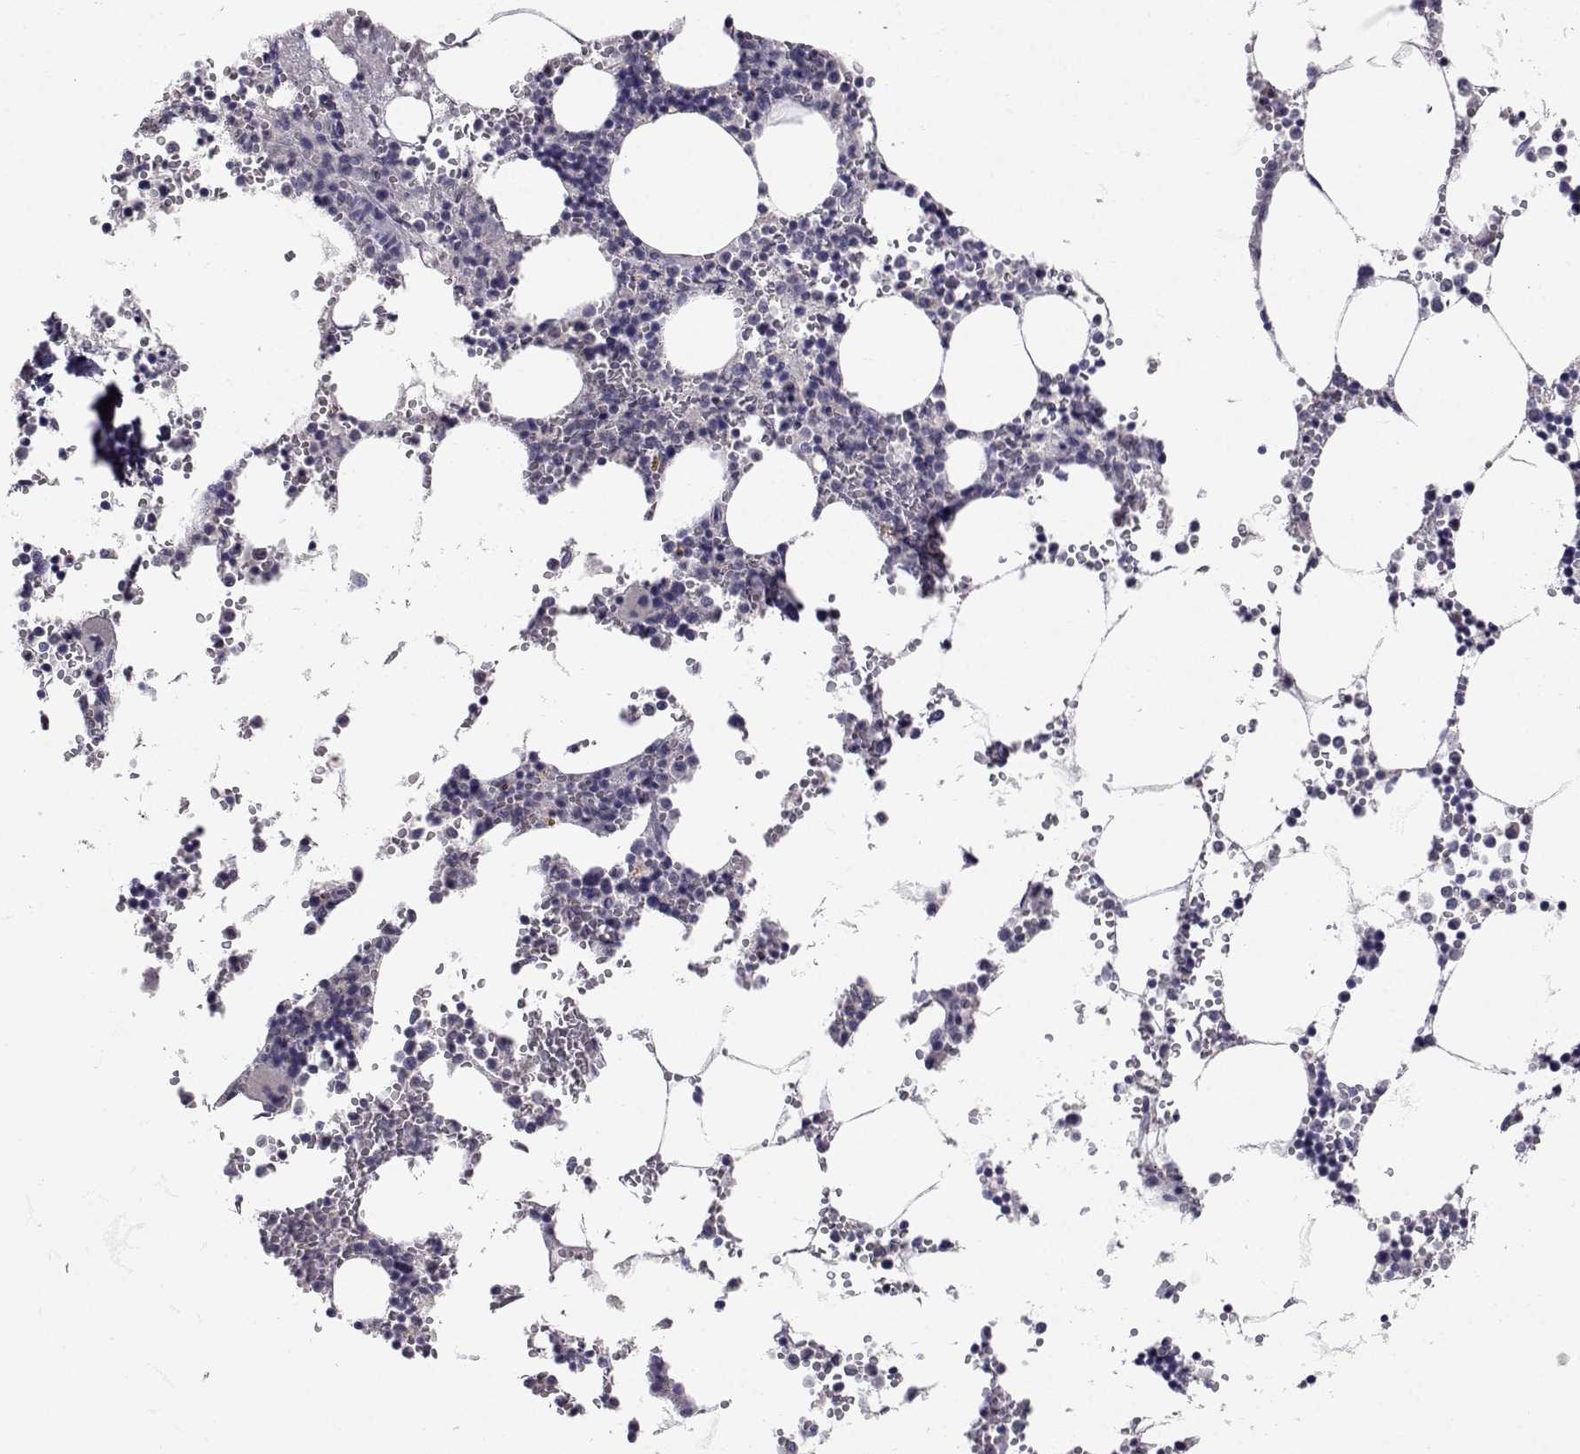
{"staining": {"intensity": "negative", "quantity": "none", "location": "none"}, "tissue": "bone marrow", "cell_type": "Hematopoietic cells", "image_type": "normal", "snomed": [{"axis": "morphology", "description": "Normal tissue, NOS"}, {"axis": "topography", "description": "Bone marrow"}], "caption": "Unremarkable bone marrow was stained to show a protein in brown. There is no significant expression in hematopoietic cells.", "gene": "SLC6A3", "patient": {"sex": "male", "age": 54}}